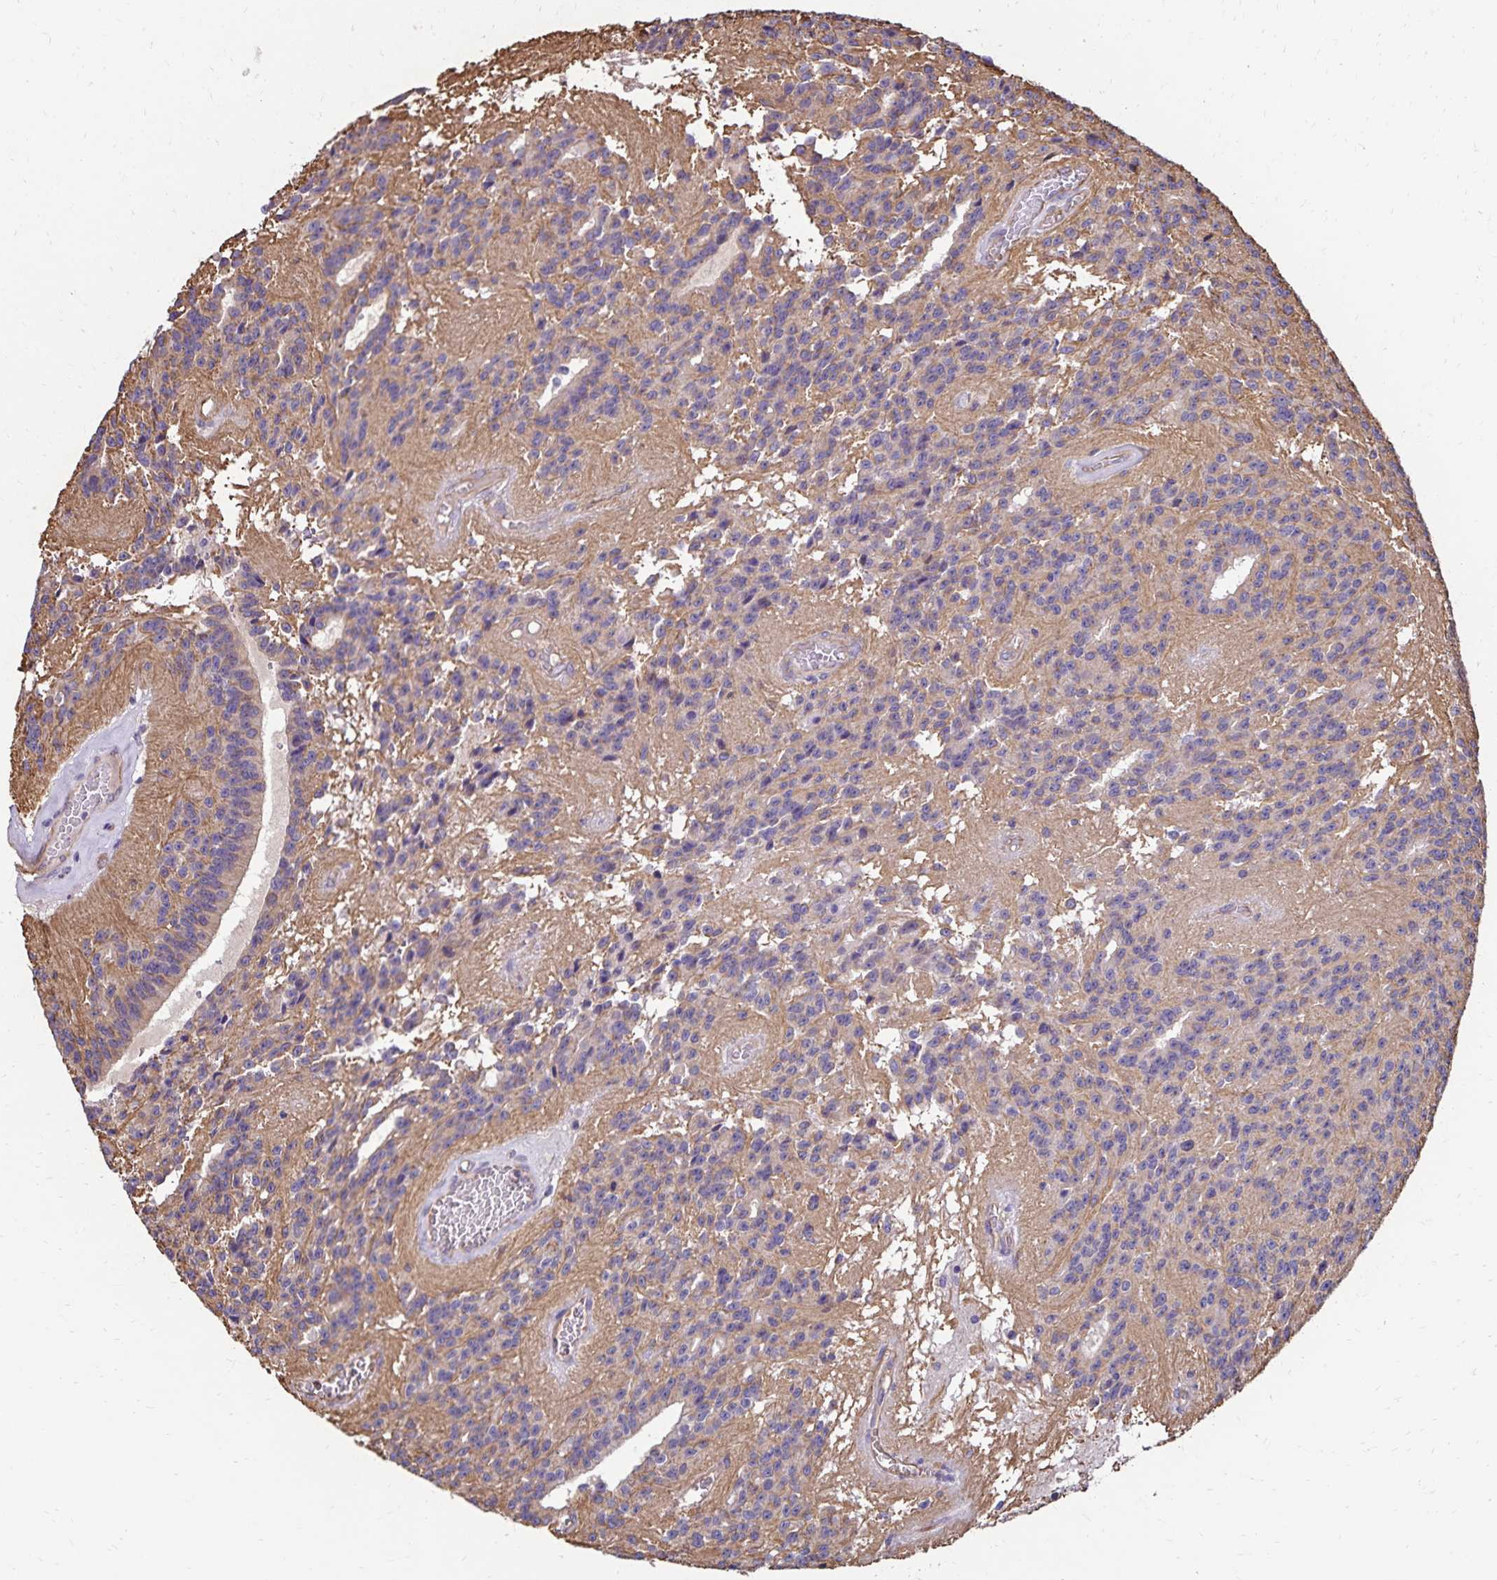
{"staining": {"intensity": "negative", "quantity": "none", "location": "none"}, "tissue": "glioma", "cell_type": "Tumor cells", "image_type": "cancer", "snomed": [{"axis": "morphology", "description": "Glioma, malignant, Low grade"}, {"axis": "topography", "description": "Brain"}], "caption": "IHC histopathology image of neoplastic tissue: human glioma stained with DAB (3,3'-diaminobenzidine) exhibits no significant protein positivity in tumor cells.", "gene": "TRPV6", "patient": {"sex": "male", "age": 31}}